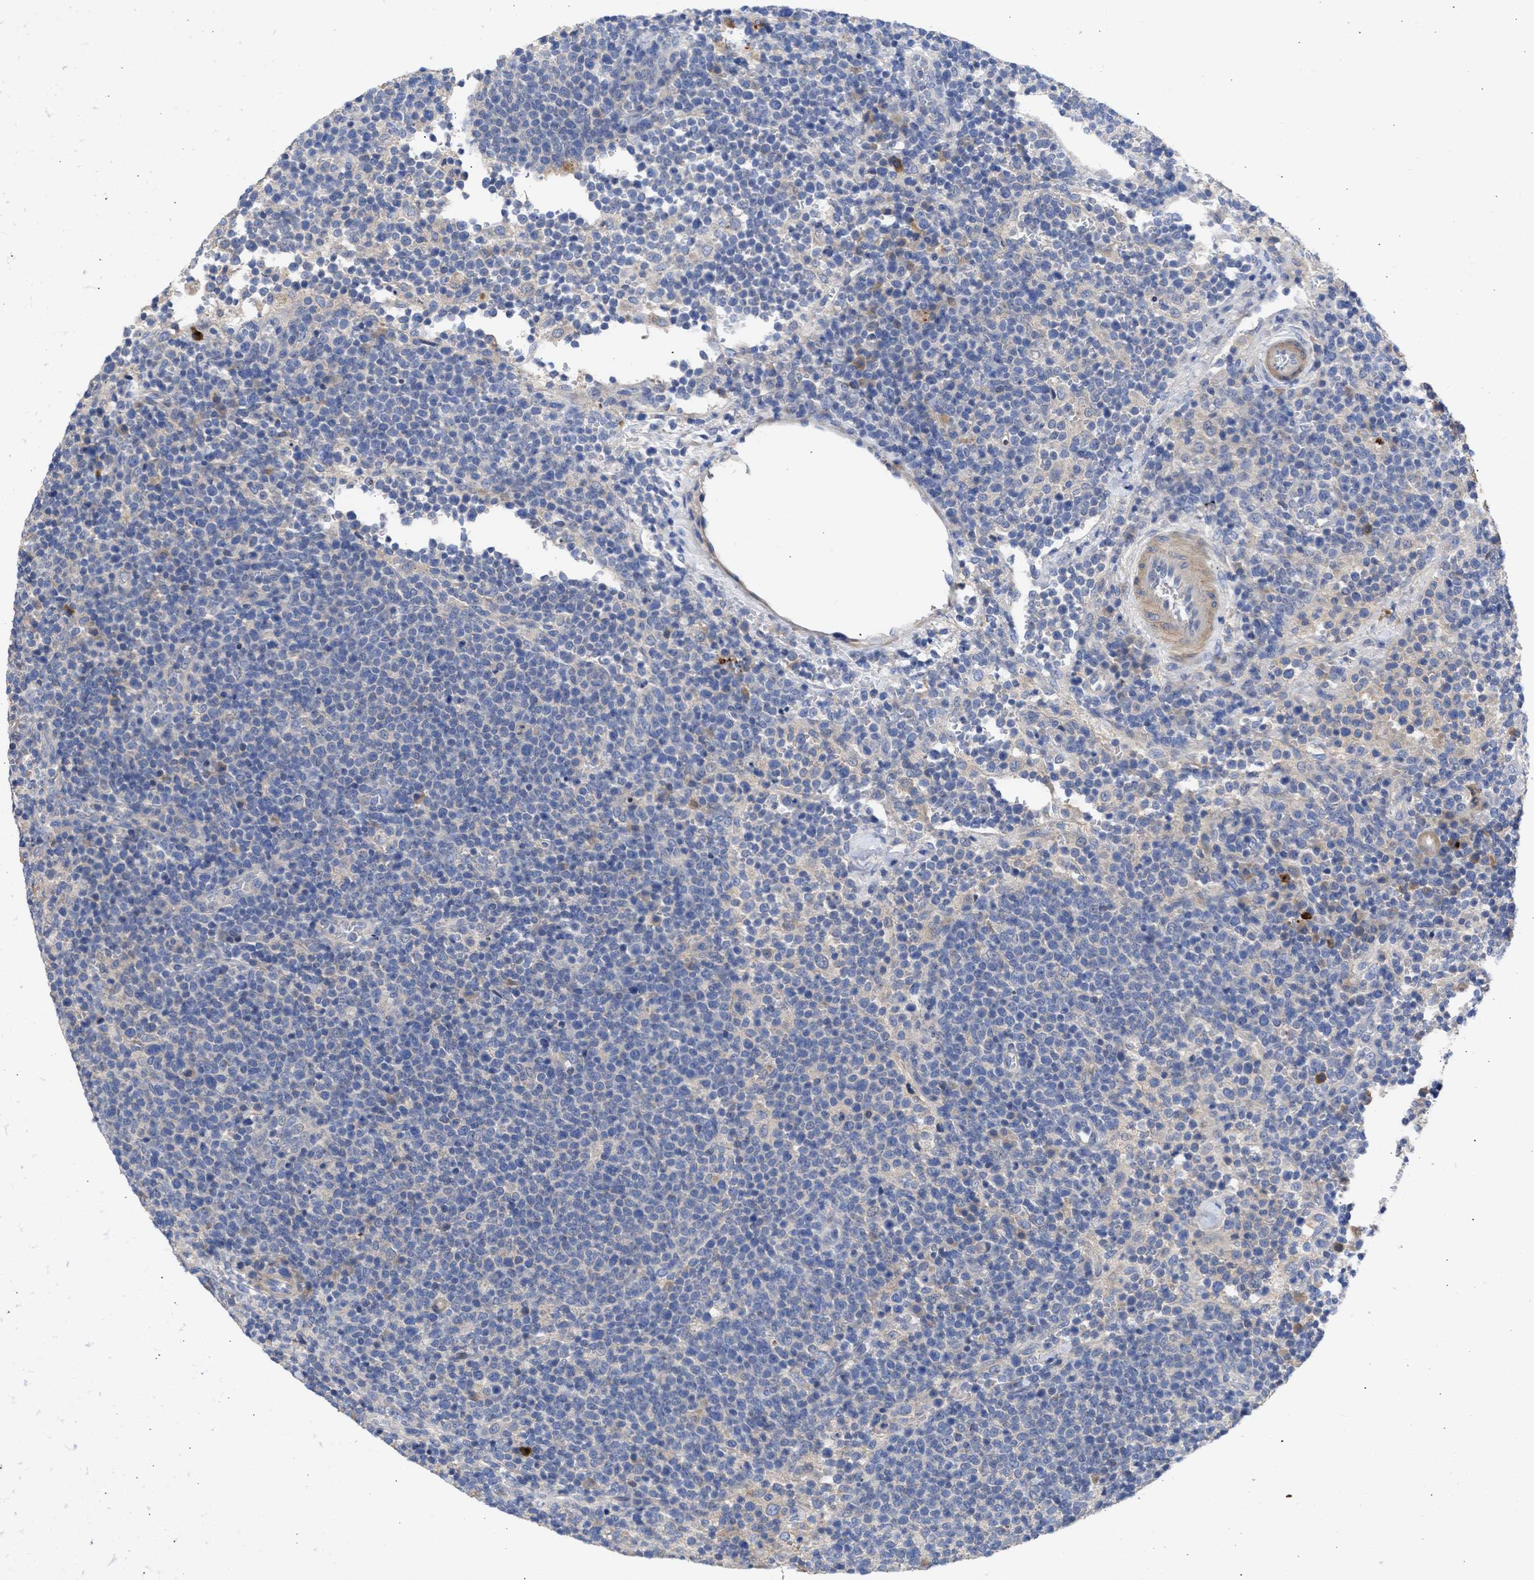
{"staining": {"intensity": "negative", "quantity": "none", "location": "none"}, "tissue": "lymphoma", "cell_type": "Tumor cells", "image_type": "cancer", "snomed": [{"axis": "morphology", "description": "Malignant lymphoma, non-Hodgkin's type, High grade"}, {"axis": "topography", "description": "Lymph node"}], "caption": "Immunohistochemical staining of lymphoma exhibits no significant expression in tumor cells. (Stains: DAB IHC with hematoxylin counter stain, Microscopy: brightfield microscopy at high magnification).", "gene": "ARHGEF4", "patient": {"sex": "male", "age": 61}}